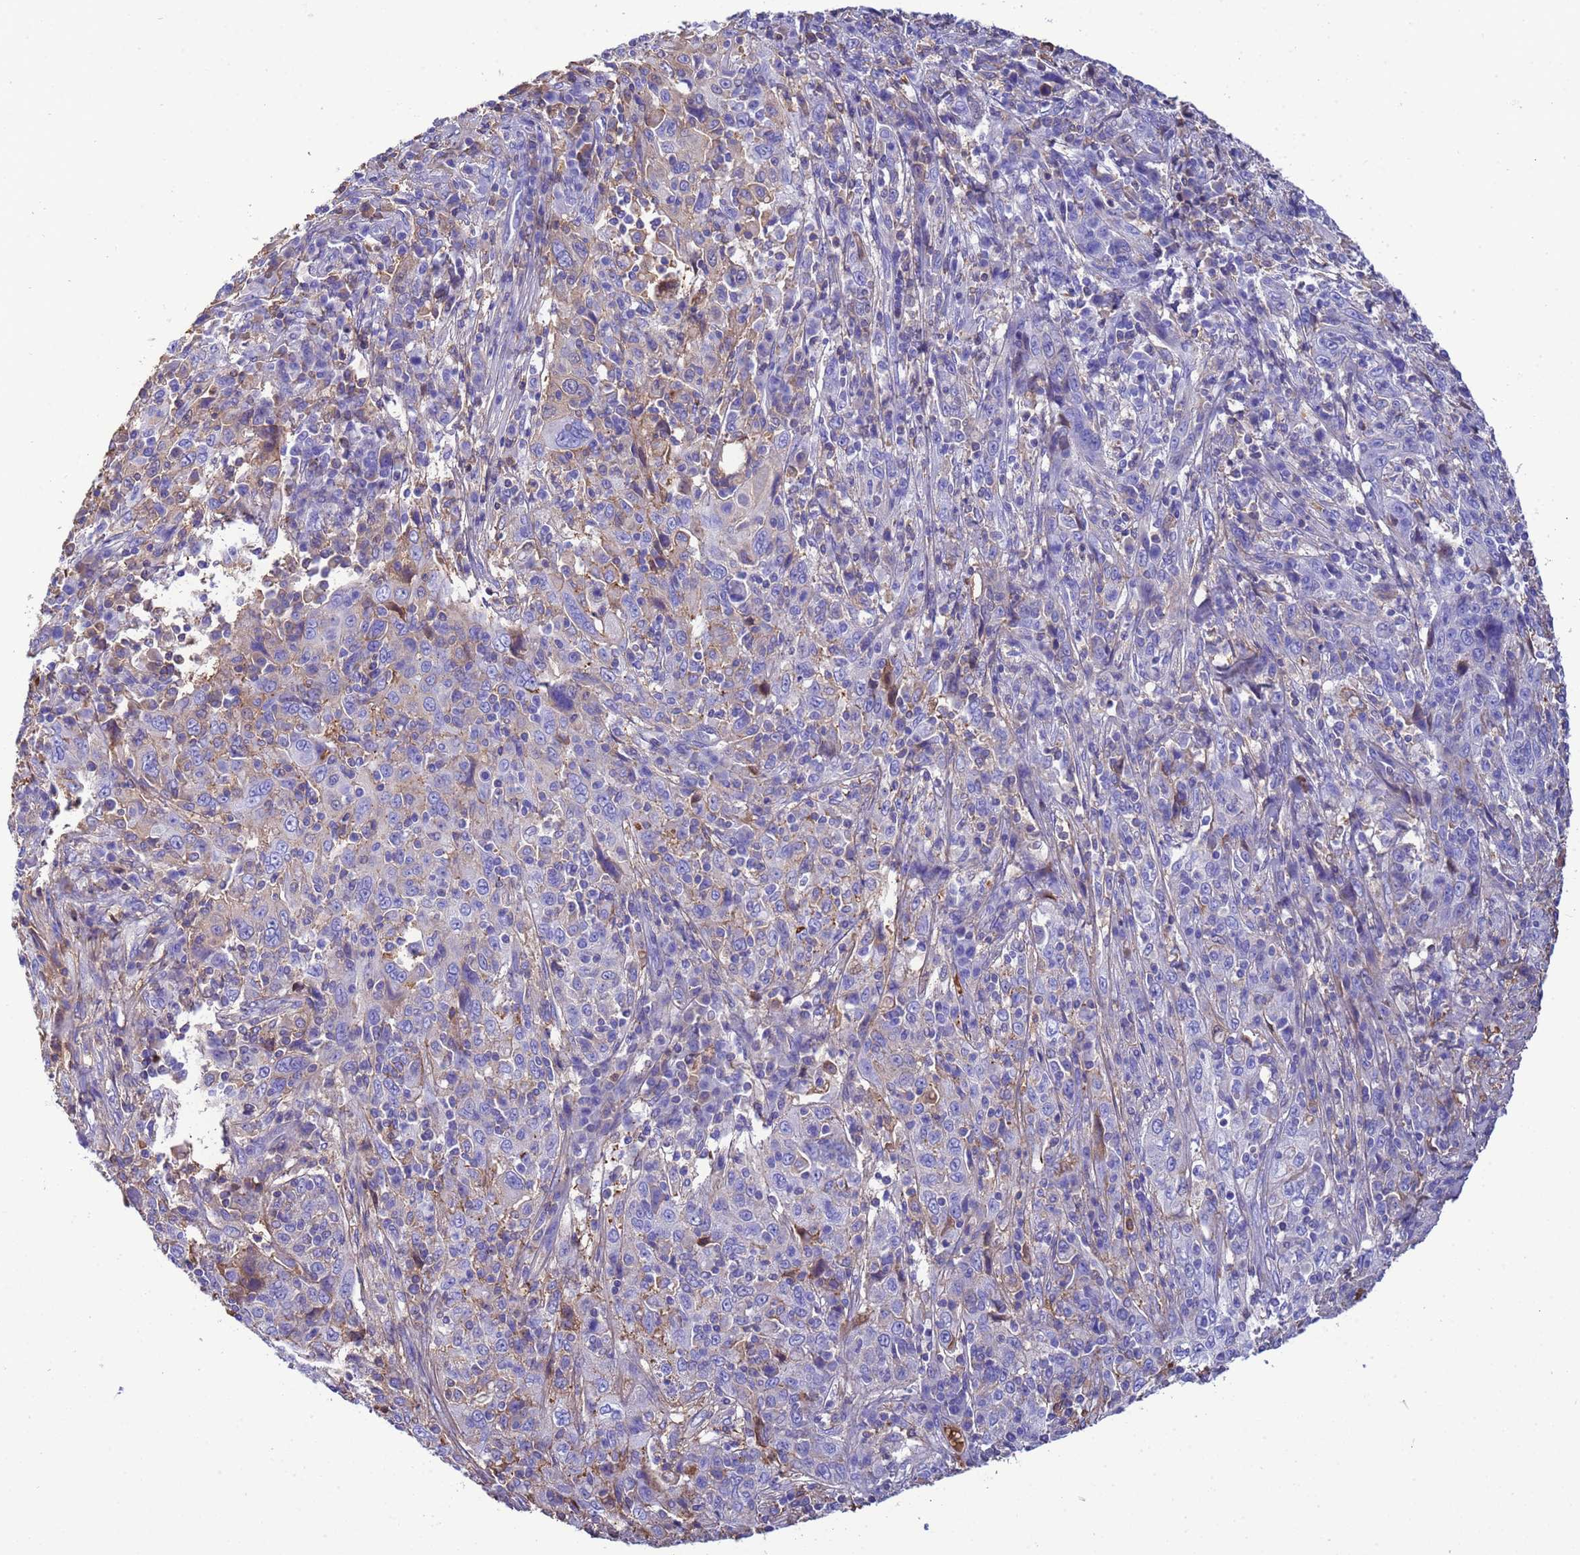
{"staining": {"intensity": "negative", "quantity": "none", "location": "none"}, "tissue": "cervical cancer", "cell_type": "Tumor cells", "image_type": "cancer", "snomed": [{"axis": "morphology", "description": "Squamous cell carcinoma, NOS"}, {"axis": "topography", "description": "Cervix"}], "caption": "An immunohistochemistry (IHC) histopathology image of cervical squamous cell carcinoma is shown. There is no staining in tumor cells of cervical squamous cell carcinoma.", "gene": "H1-7", "patient": {"sex": "female", "age": 46}}